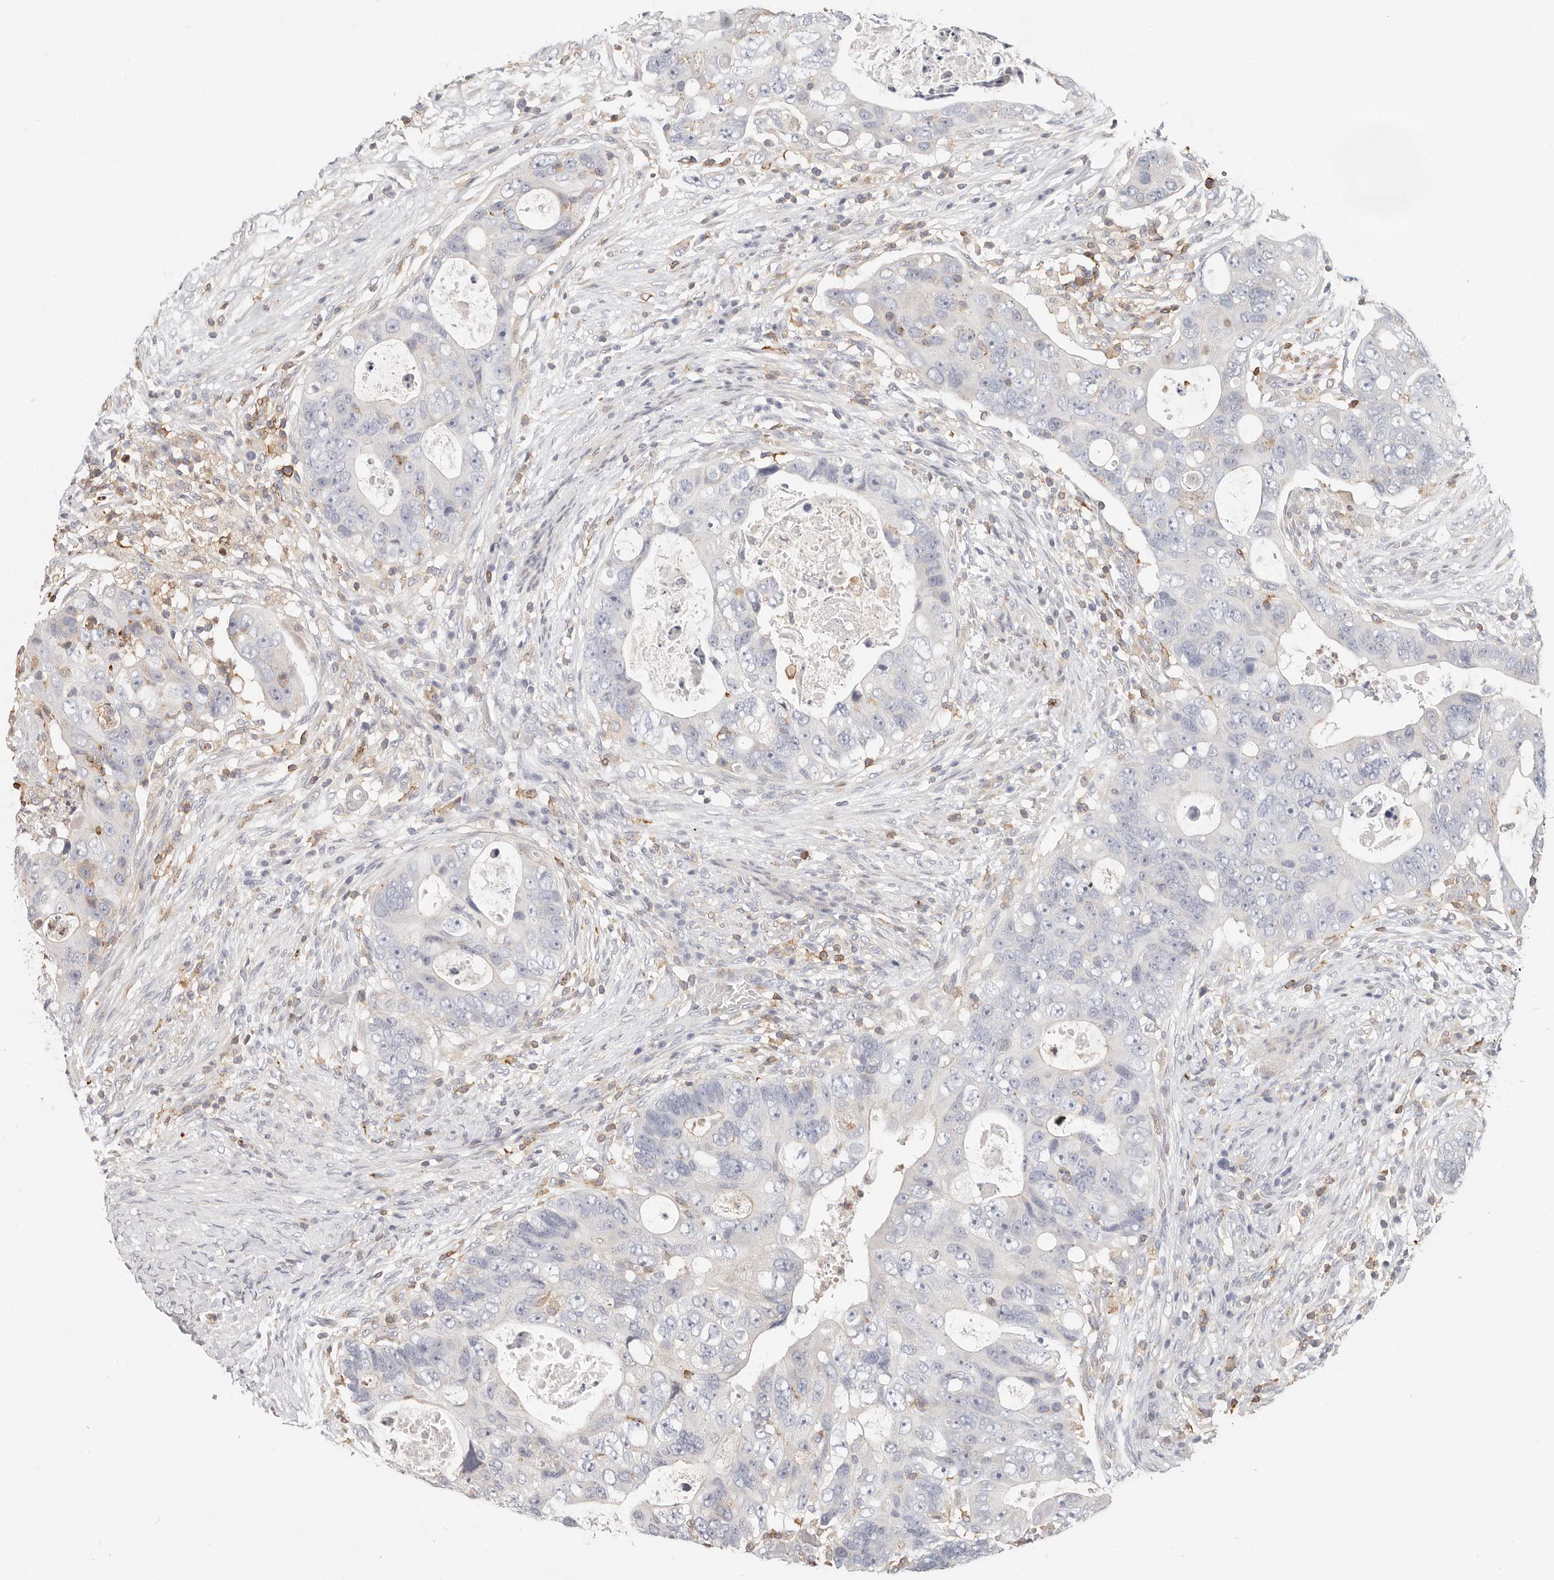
{"staining": {"intensity": "negative", "quantity": "none", "location": "none"}, "tissue": "colorectal cancer", "cell_type": "Tumor cells", "image_type": "cancer", "snomed": [{"axis": "morphology", "description": "Adenocarcinoma, NOS"}, {"axis": "topography", "description": "Rectum"}], "caption": "Immunohistochemical staining of adenocarcinoma (colorectal) shows no significant positivity in tumor cells.", "gene": "TMEM63B", "patient": {"sex": "male", "age": 59}}